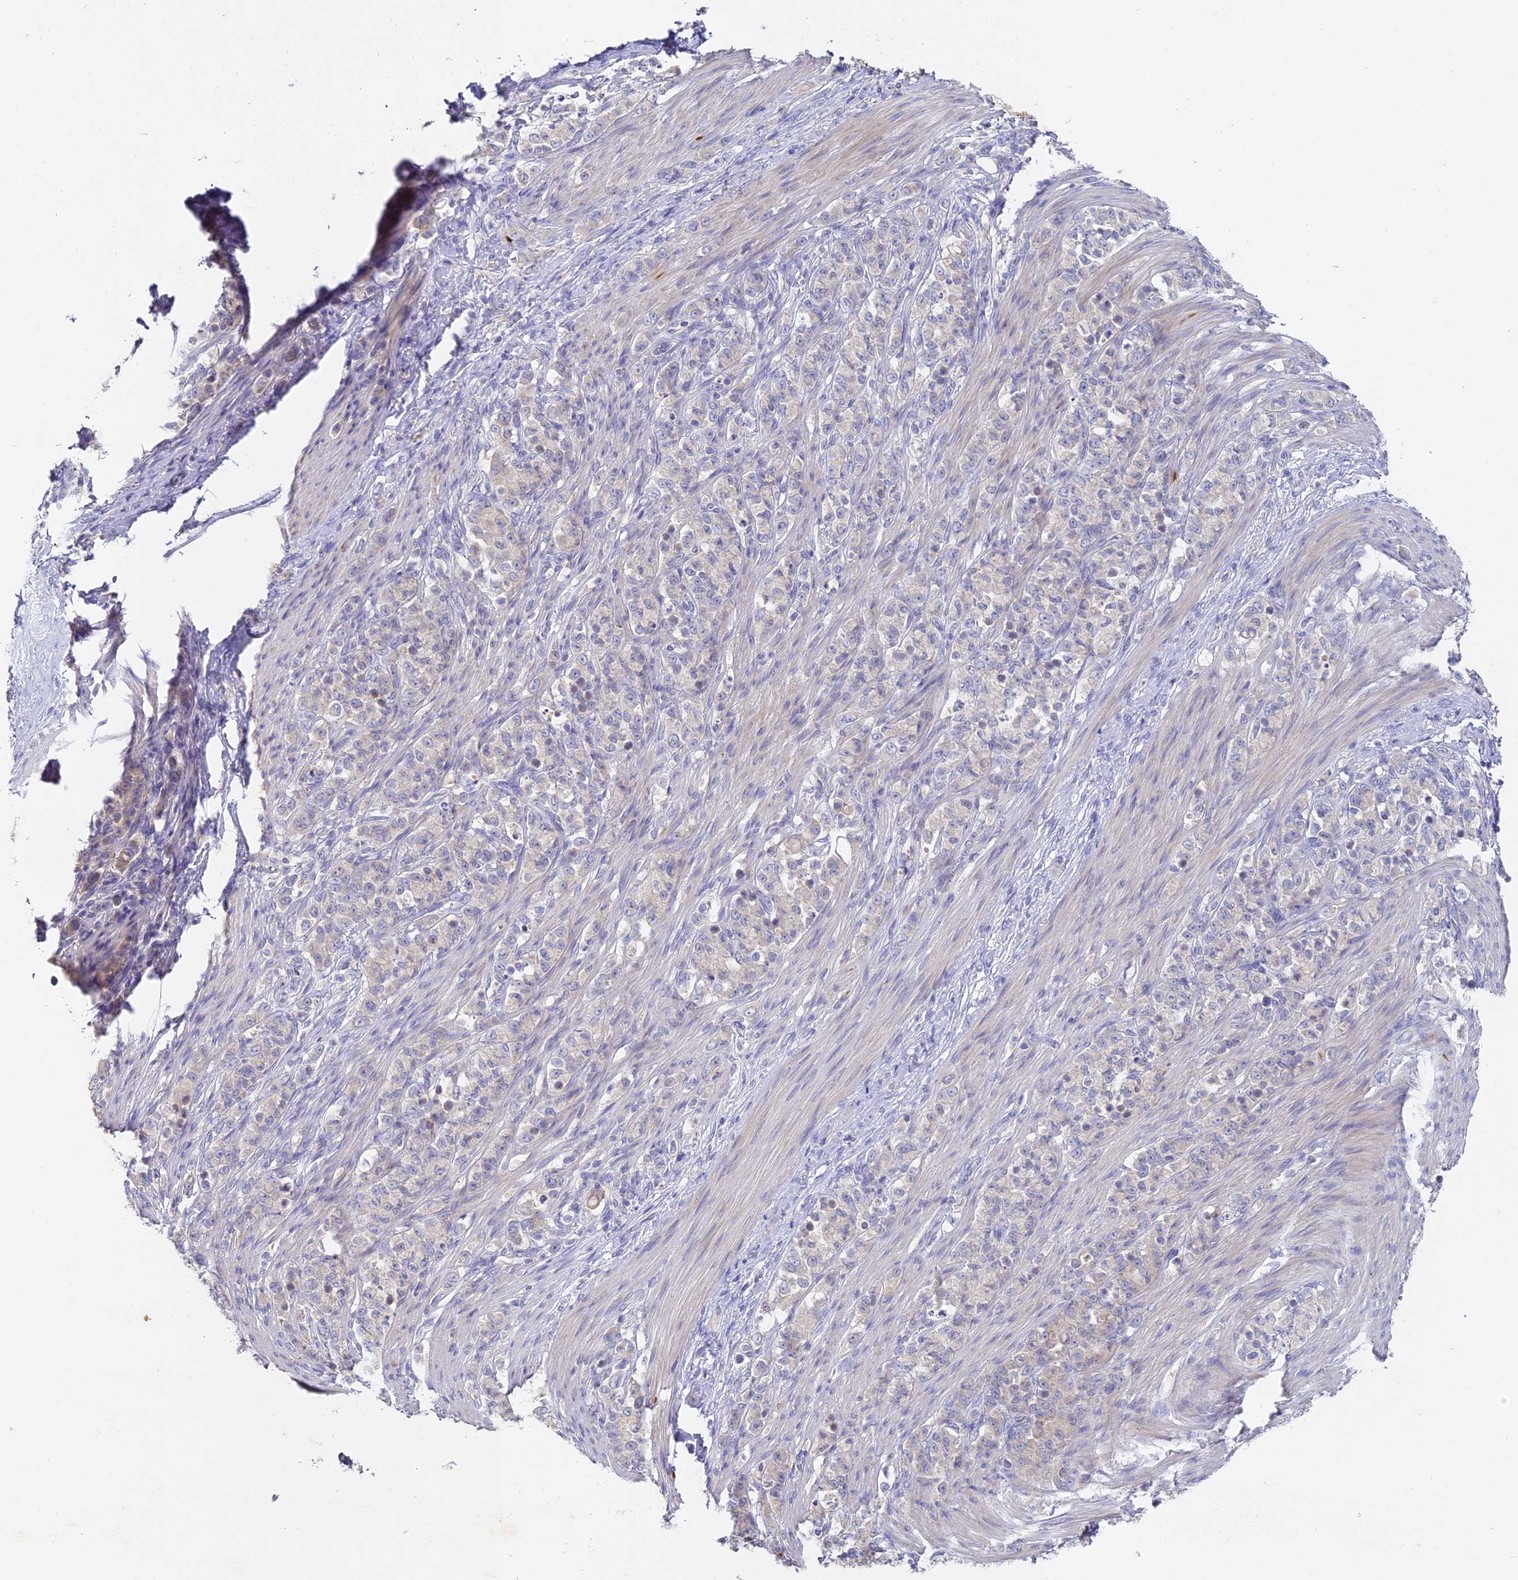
{"staining": {"intensity": "negative", "quantity": "none", "location": "none"}, "tissue": "stomach cancer", "cell_type": "Tumor cells", "image_type": "cancer", "snomed": [{"axis": "morphology", "description": "Adenocarcinoma, NOS"}, {"axis": "topography", "description": "Stomach"}], "caption": "DAB immunohistochemical staining of adenocarcinoma (stomach) displays no significant positivity in tumor cells. The staining was performed using DAB to visualize the protein expression in brown, while the nuclei were stained in blue with hematoxylin (Magnification: 20x).", "gene": "DONSON", "patient": {"sex": "female", "age": 79}}